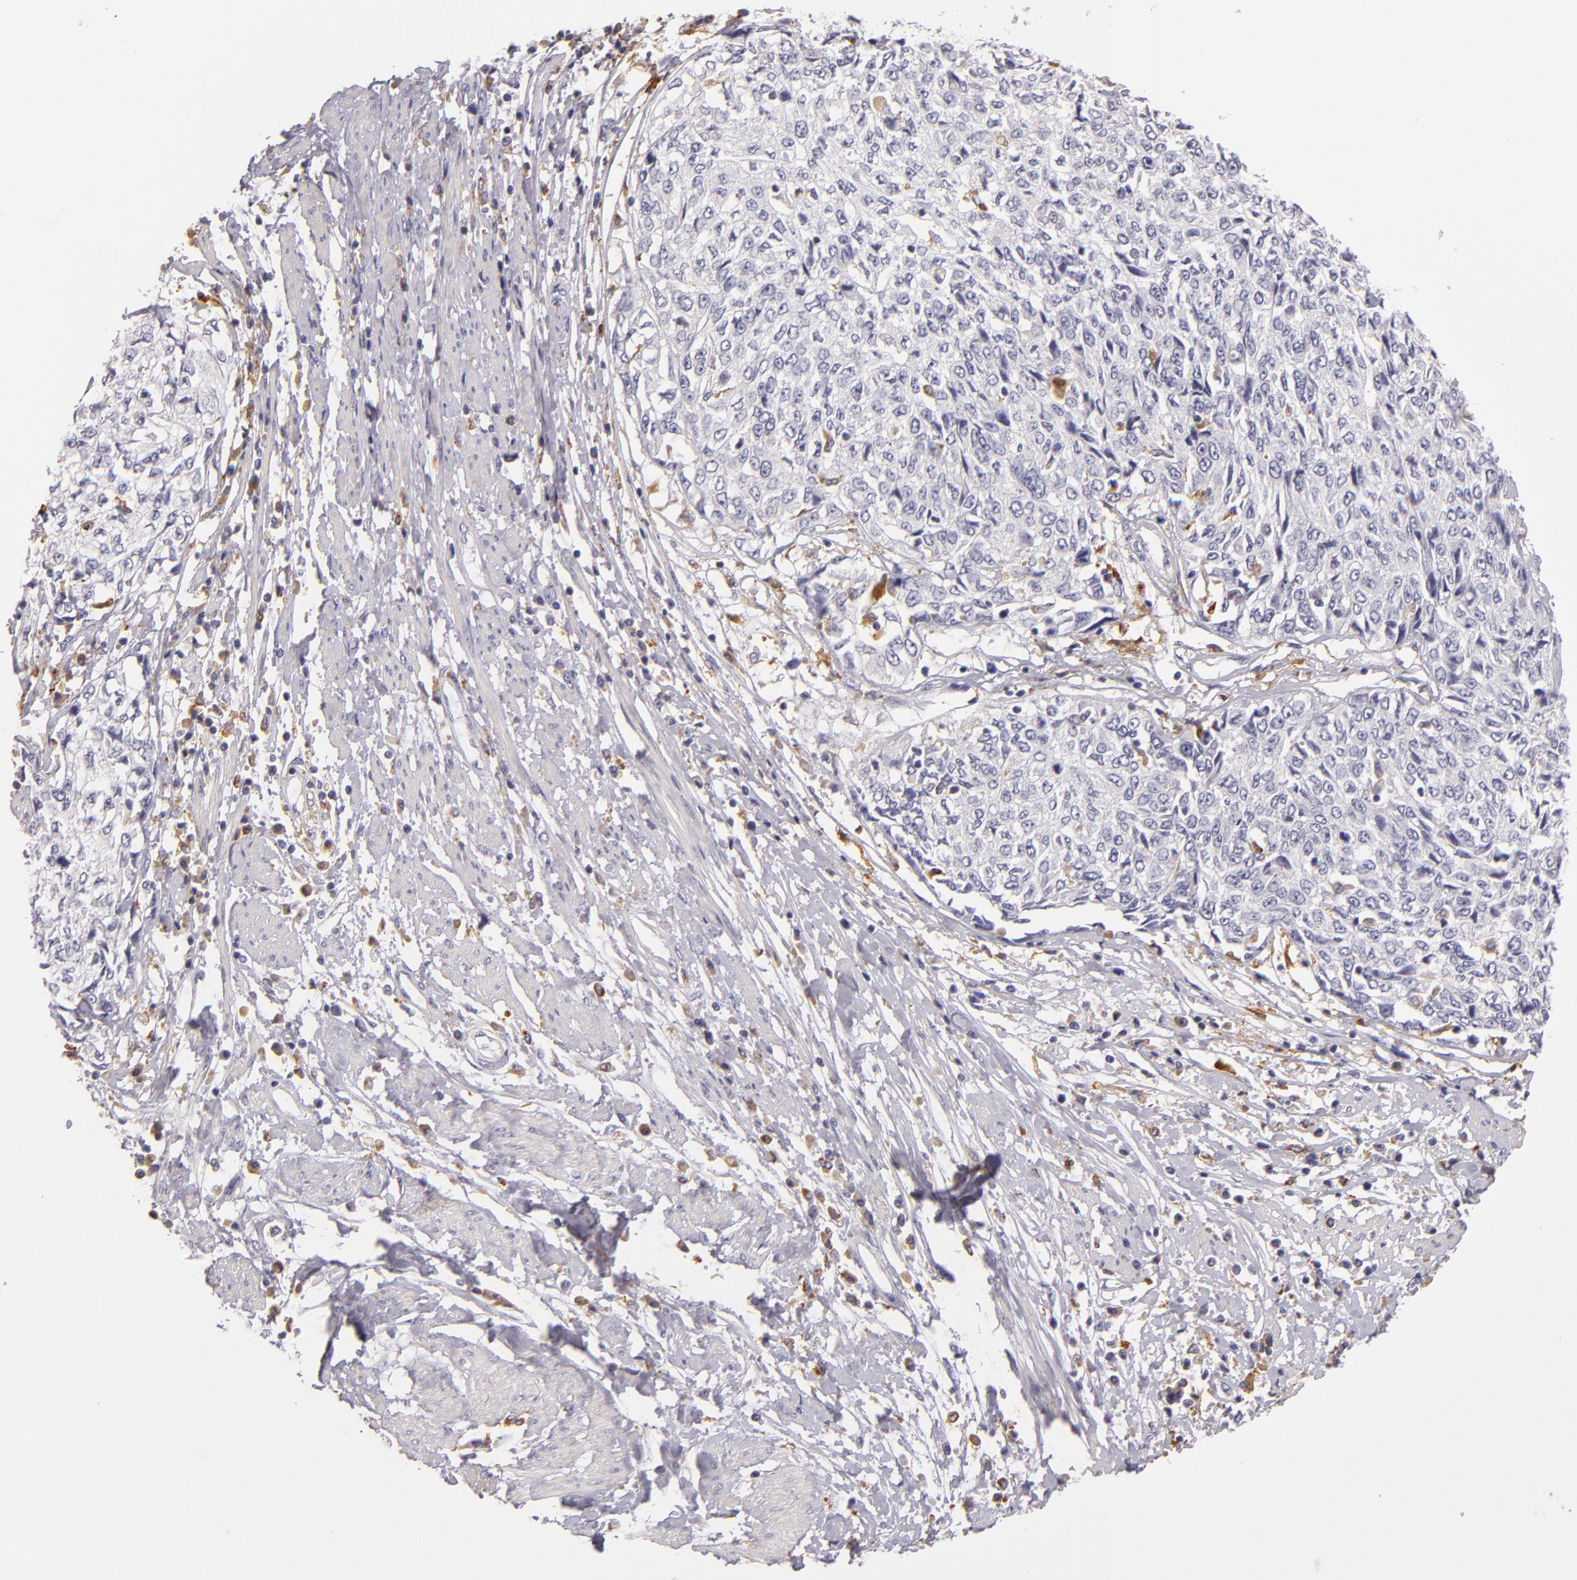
{"staining": {"intensity": "negative", "quantity": "none", "location": "none"}, "tissue": "cervical cancer", "cell_type": "Tumor cells", "image_type": "cancer", "snomed": [{"axis": "morphology", "description": "Squamous cell carcinoma, NOS"}, {"axis": "topography", "description": "Cervix"}], "caption": "Immunohistochemistry of squamous cell carcinoma (cervical) reveals no staining in tumor cells. (DAB (3,3'-diaminobenzidine) IHC, high magnification).", "gene": "TLR8", "patient": {"sex": "female", "age": 57}}